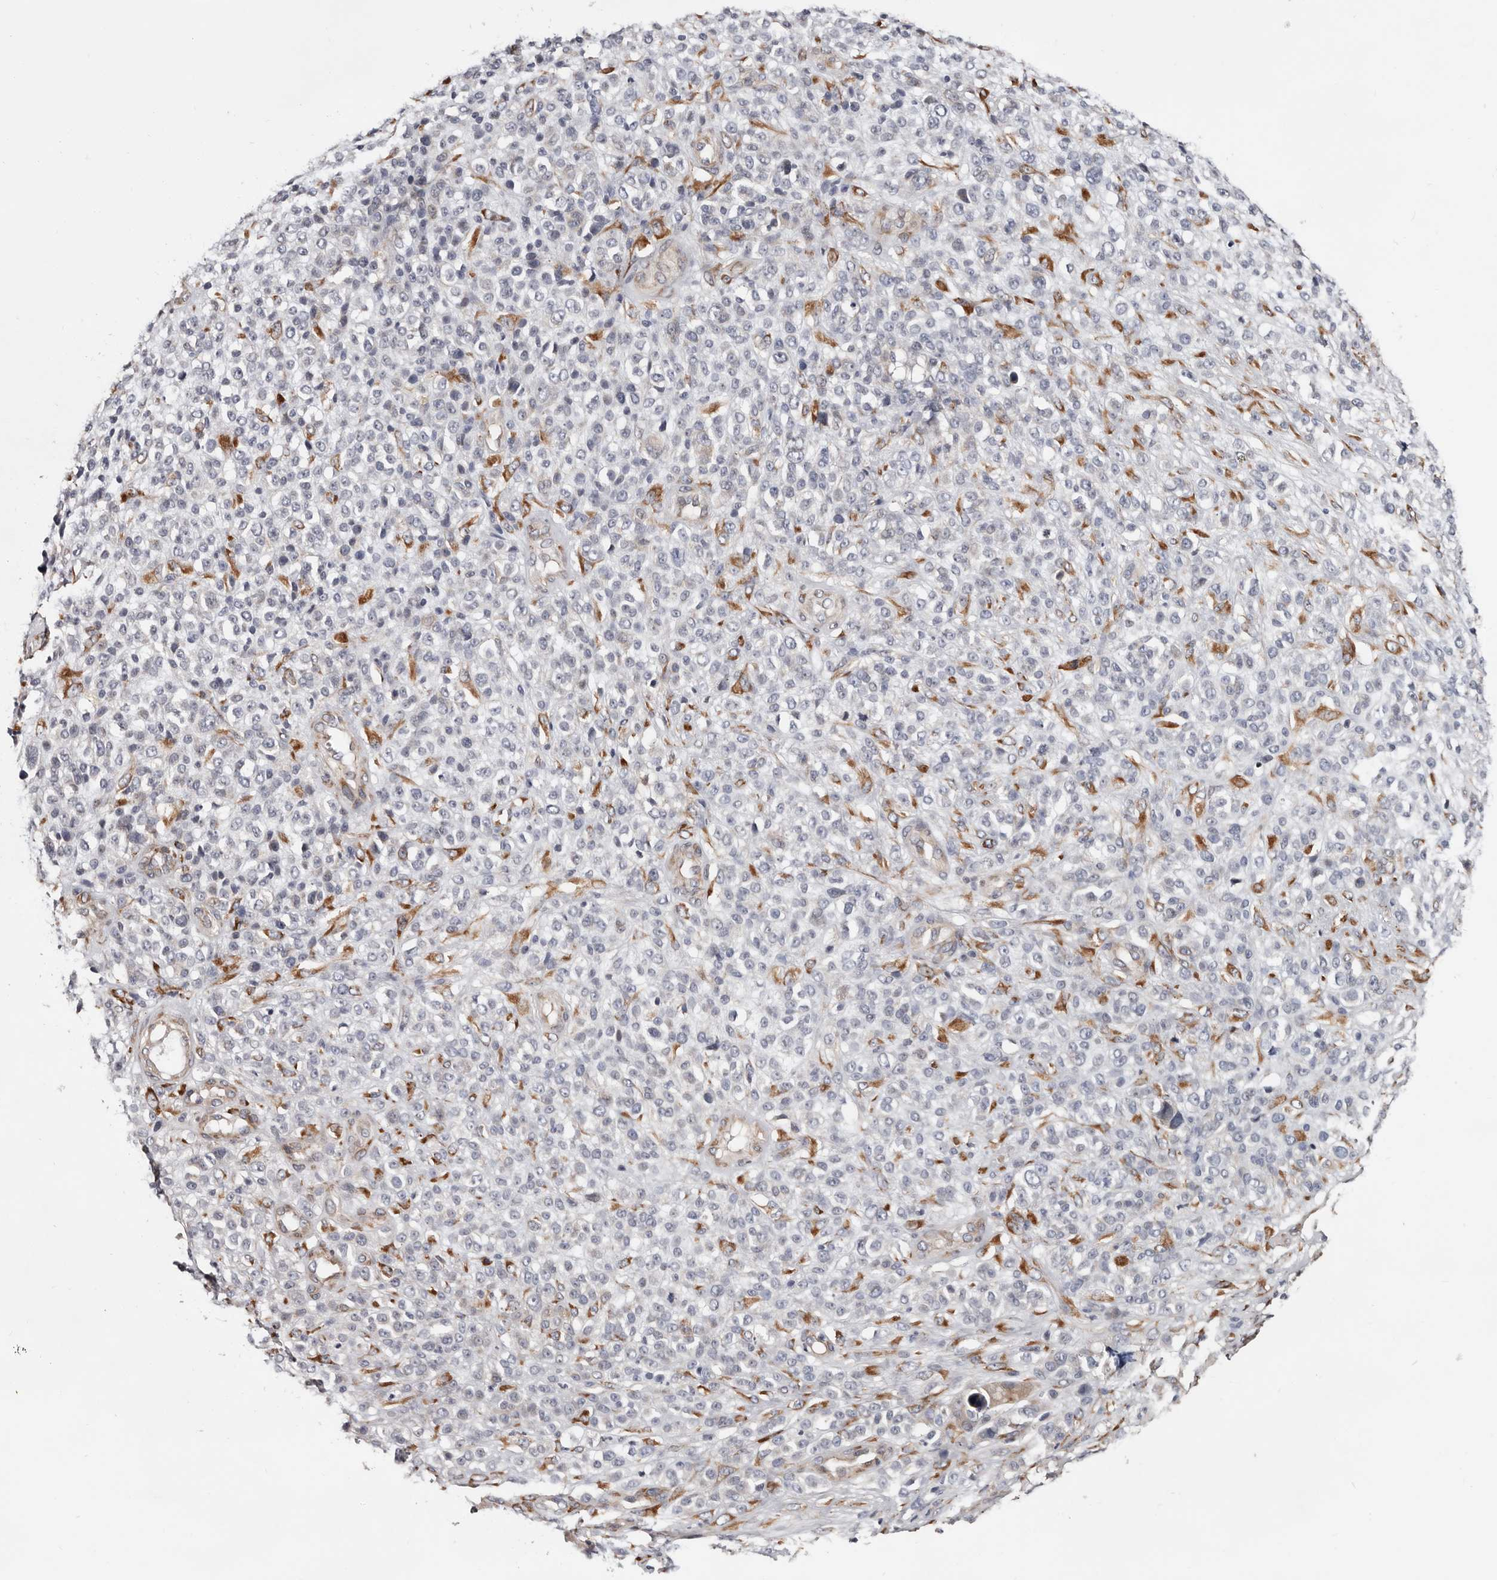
{"staining": {"intensity": "negative", "quantity": "none", "location": "none"}, "tissue": "melanoma", "cell_type": "Tumor cells", "image_type": "cancer", "snomed": [{"axis": "morphology", "description": "Malignant melanoma, NOS"}, {"axis": "topography", "description": "Skin"}], "caption": "There is no significant positivity in tumor cells of malignant melanoma. (DAB IHC visualized using brightfield microscopy, high magnification).", "gene": "USH1C", "patient": {"sex": "female", "age": 55}}